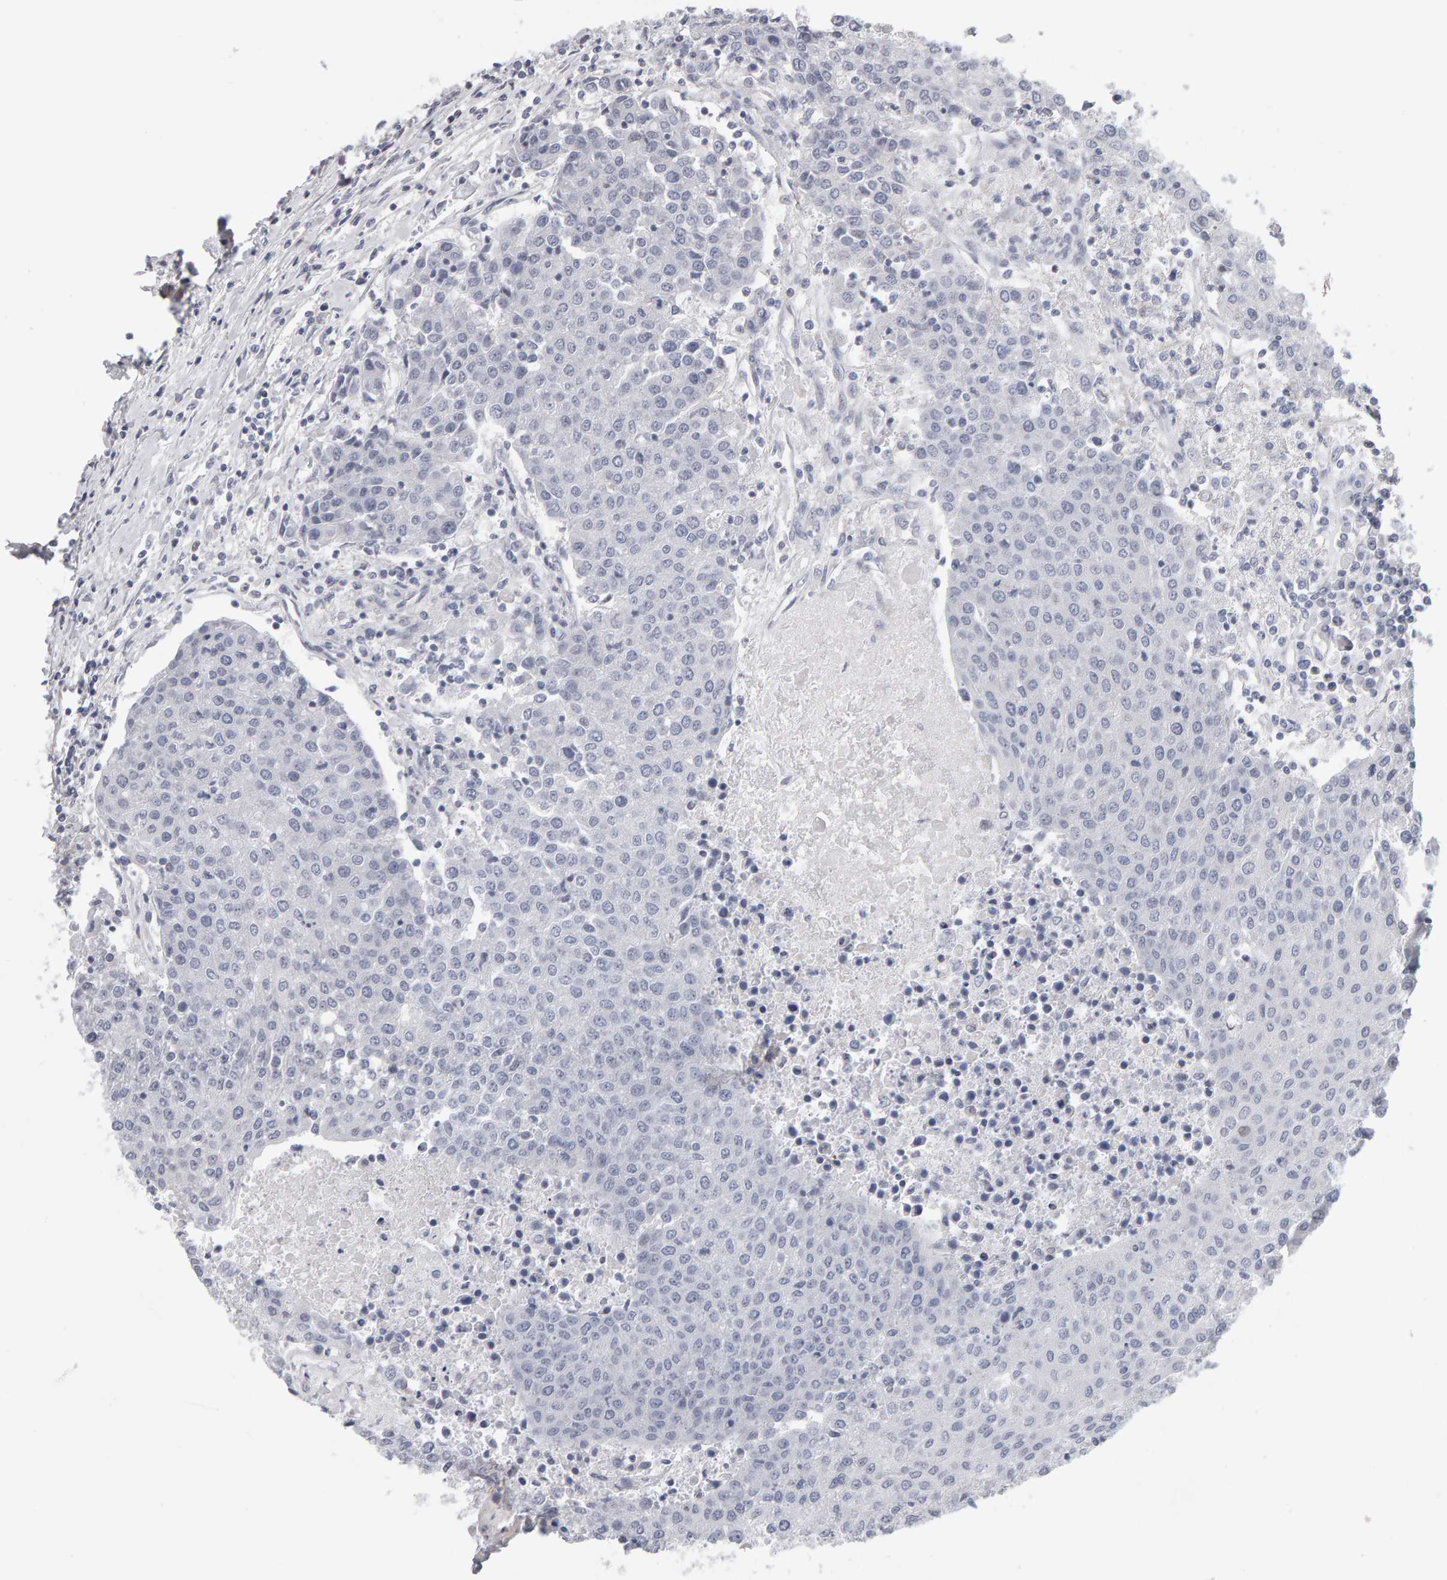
{"staining": {"intensity": "negative", "quantity": "none", "location": "none"}, "tissue": "urothelial cancer", "cell_type": "Tumor cells", "image_type": "cancer", "snomed": [{"axis": "morphology", "description": "Urothelial carcinoma, High grade"}, {"axis": "topography", "description": "Urinary bladder"}], "caption": "IHC histopathology image of neoplastic tissue: high-grade urothelial carcinoma stained with DAB (3,3'-diaminobenzidine) reveals no significant protein staining in tumor cells.", "gene": "MSRA", "patient": {"sex": "female", "age": 85}}